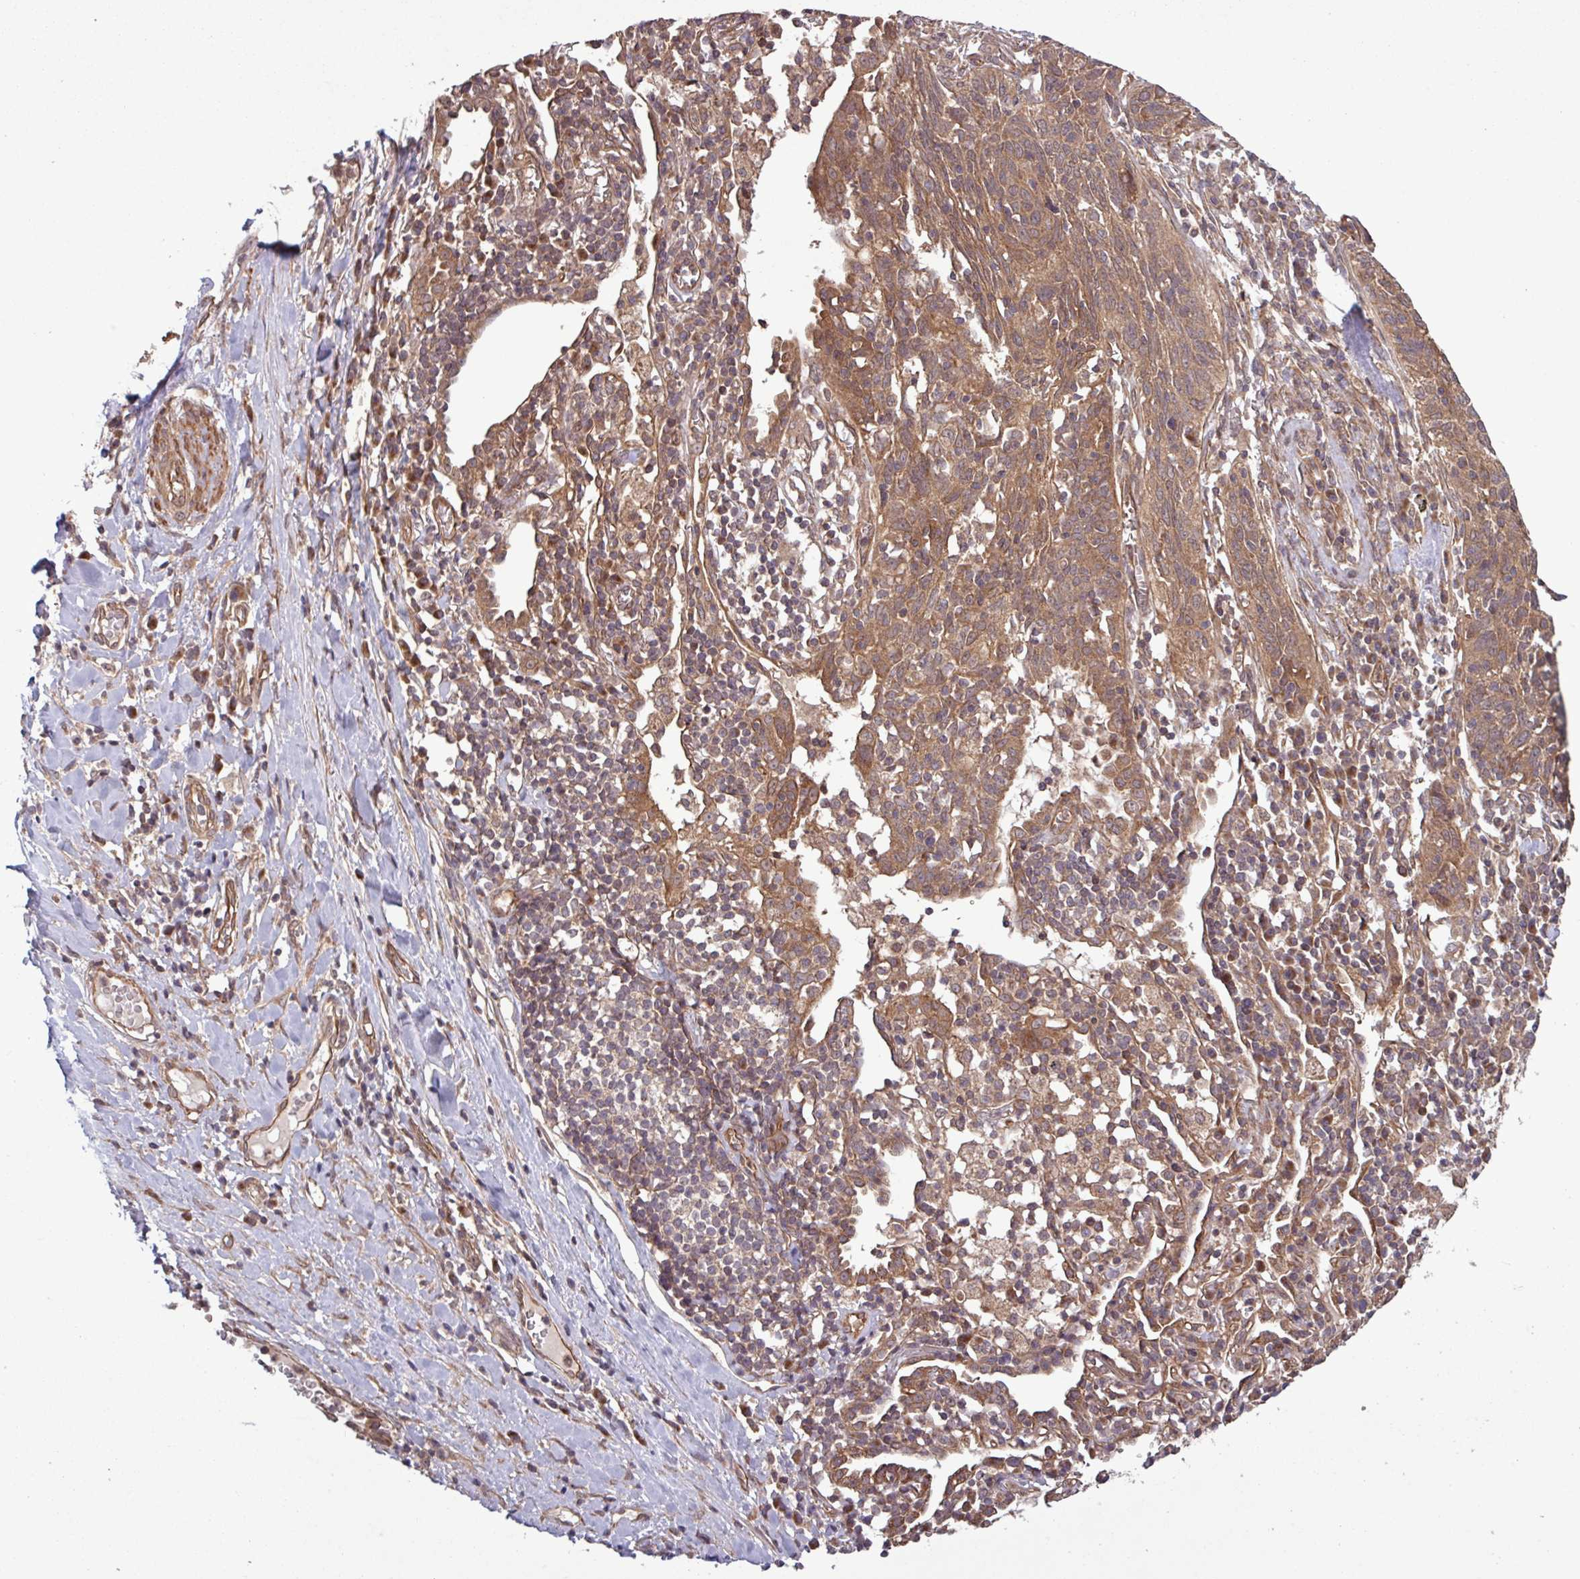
{"staining": {"intensity": "moderate", "quantity": ">75%", "location": "cytoplasmic/membranous"}, "tissue": "lung cancer", "cell_type": "Tumor cells", "image_type": "cancer", "snomed": [{"axis": "morphology", "description": "Squamous cell carcinoma, NOS"}, {"axis": "topography", "description": "Lung"}], "caption": "Lung cancer (squamous cell carcinoma) was stained to show a protein in brown. There is medium levels of moderate cytoplasmic/membranous staining in approximately >75% of tumor cells.", "gene": "TRABD2A", "patient": {"sex": "female", "age": 66}}